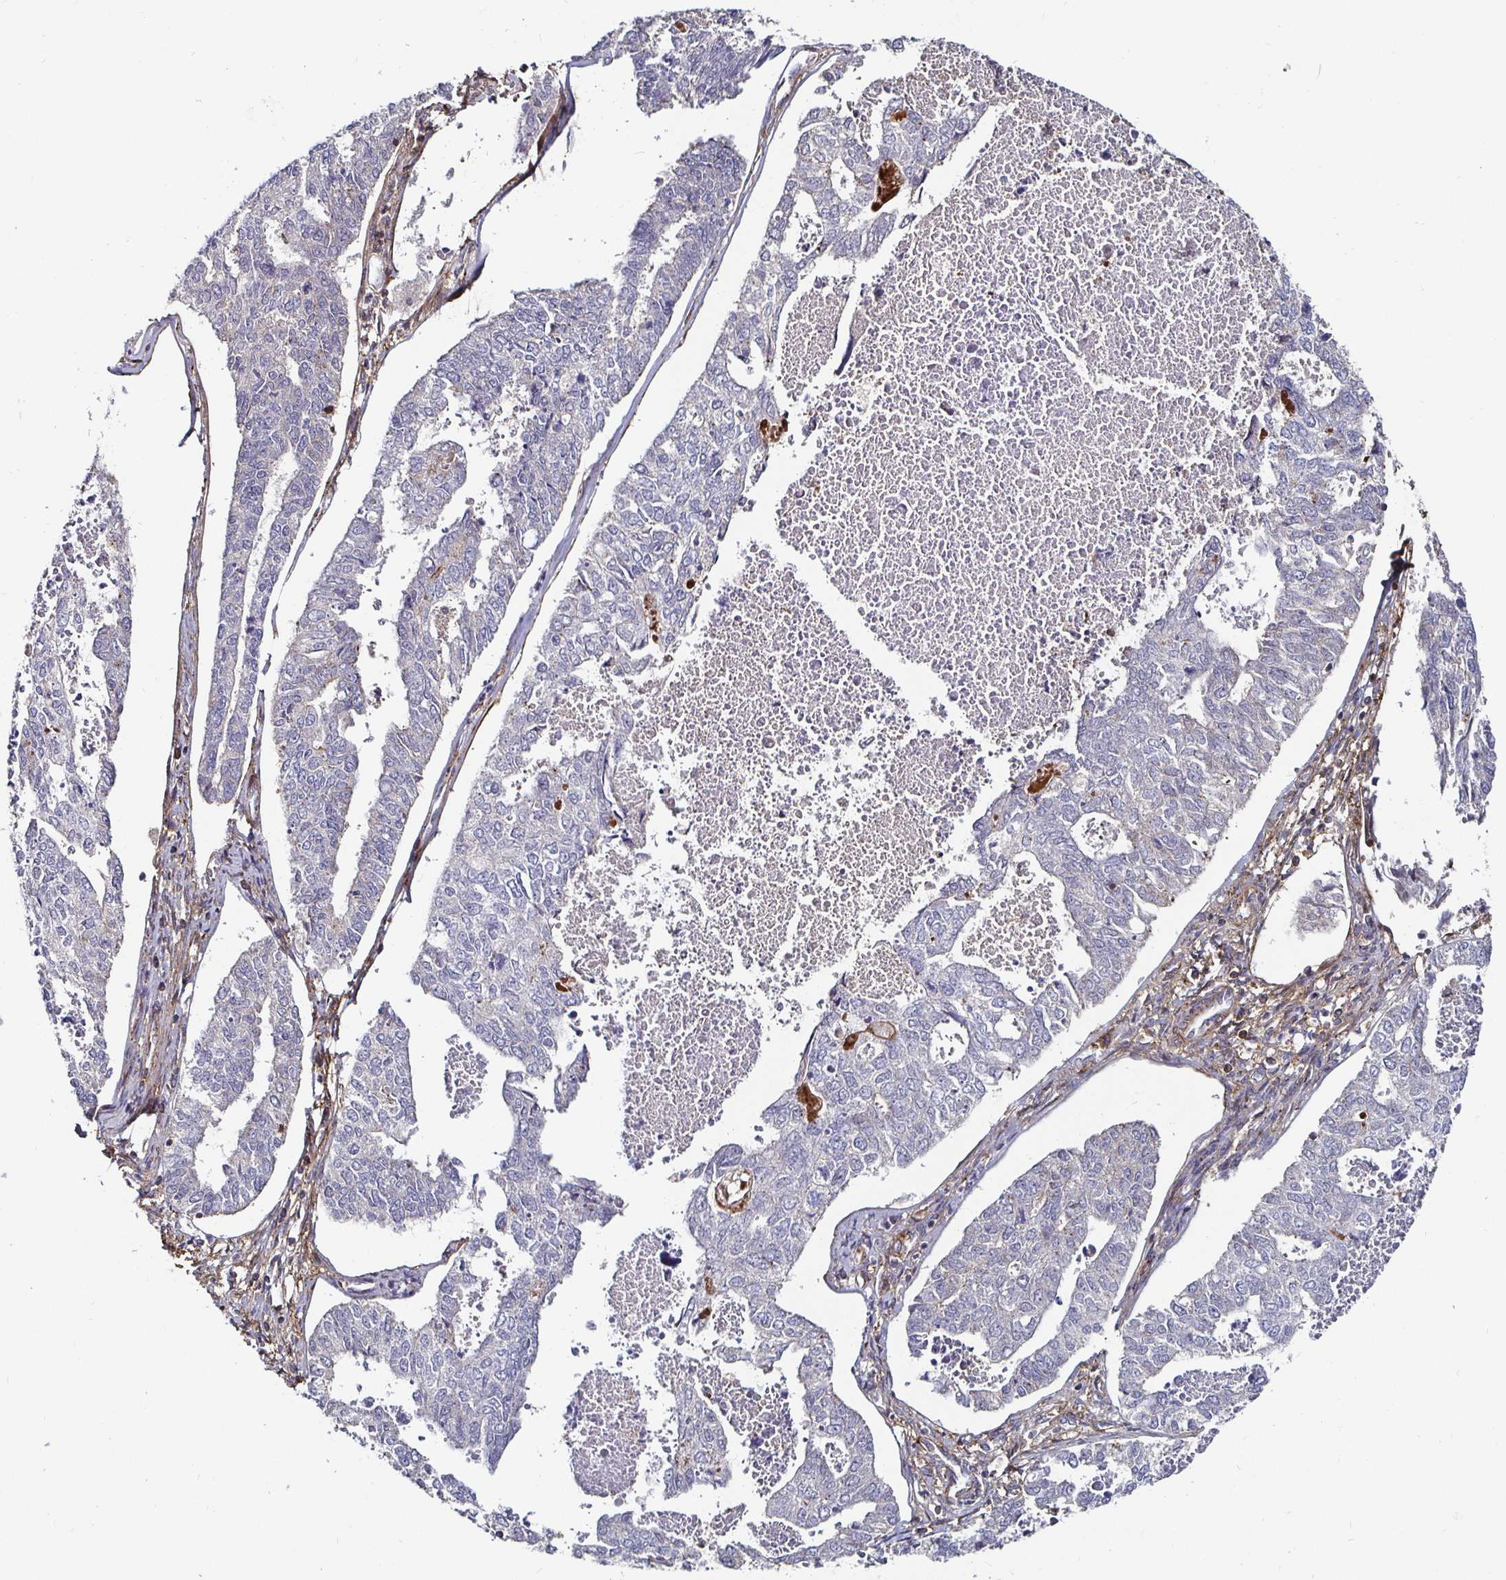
{"staining": {"intensity": "negative", "quantity": "none", "location": "none"}, "tissue": "endometrial cancer", "cell_type": "Tumor cells", "image_type": "cancer", "snomed": [{"axis": "morphology", "description": "Adenocarcinoma, NOS"}, {"axis": "topography", "description": "Endometrium"}], "caption": "Tumor cells are negative for protein expression in human endometrial cancer. (DAB immunohistochemistry with hematoxylin counter stain).", "gene": "GJA4", "patient": {"sex": "female", "age": 73}}